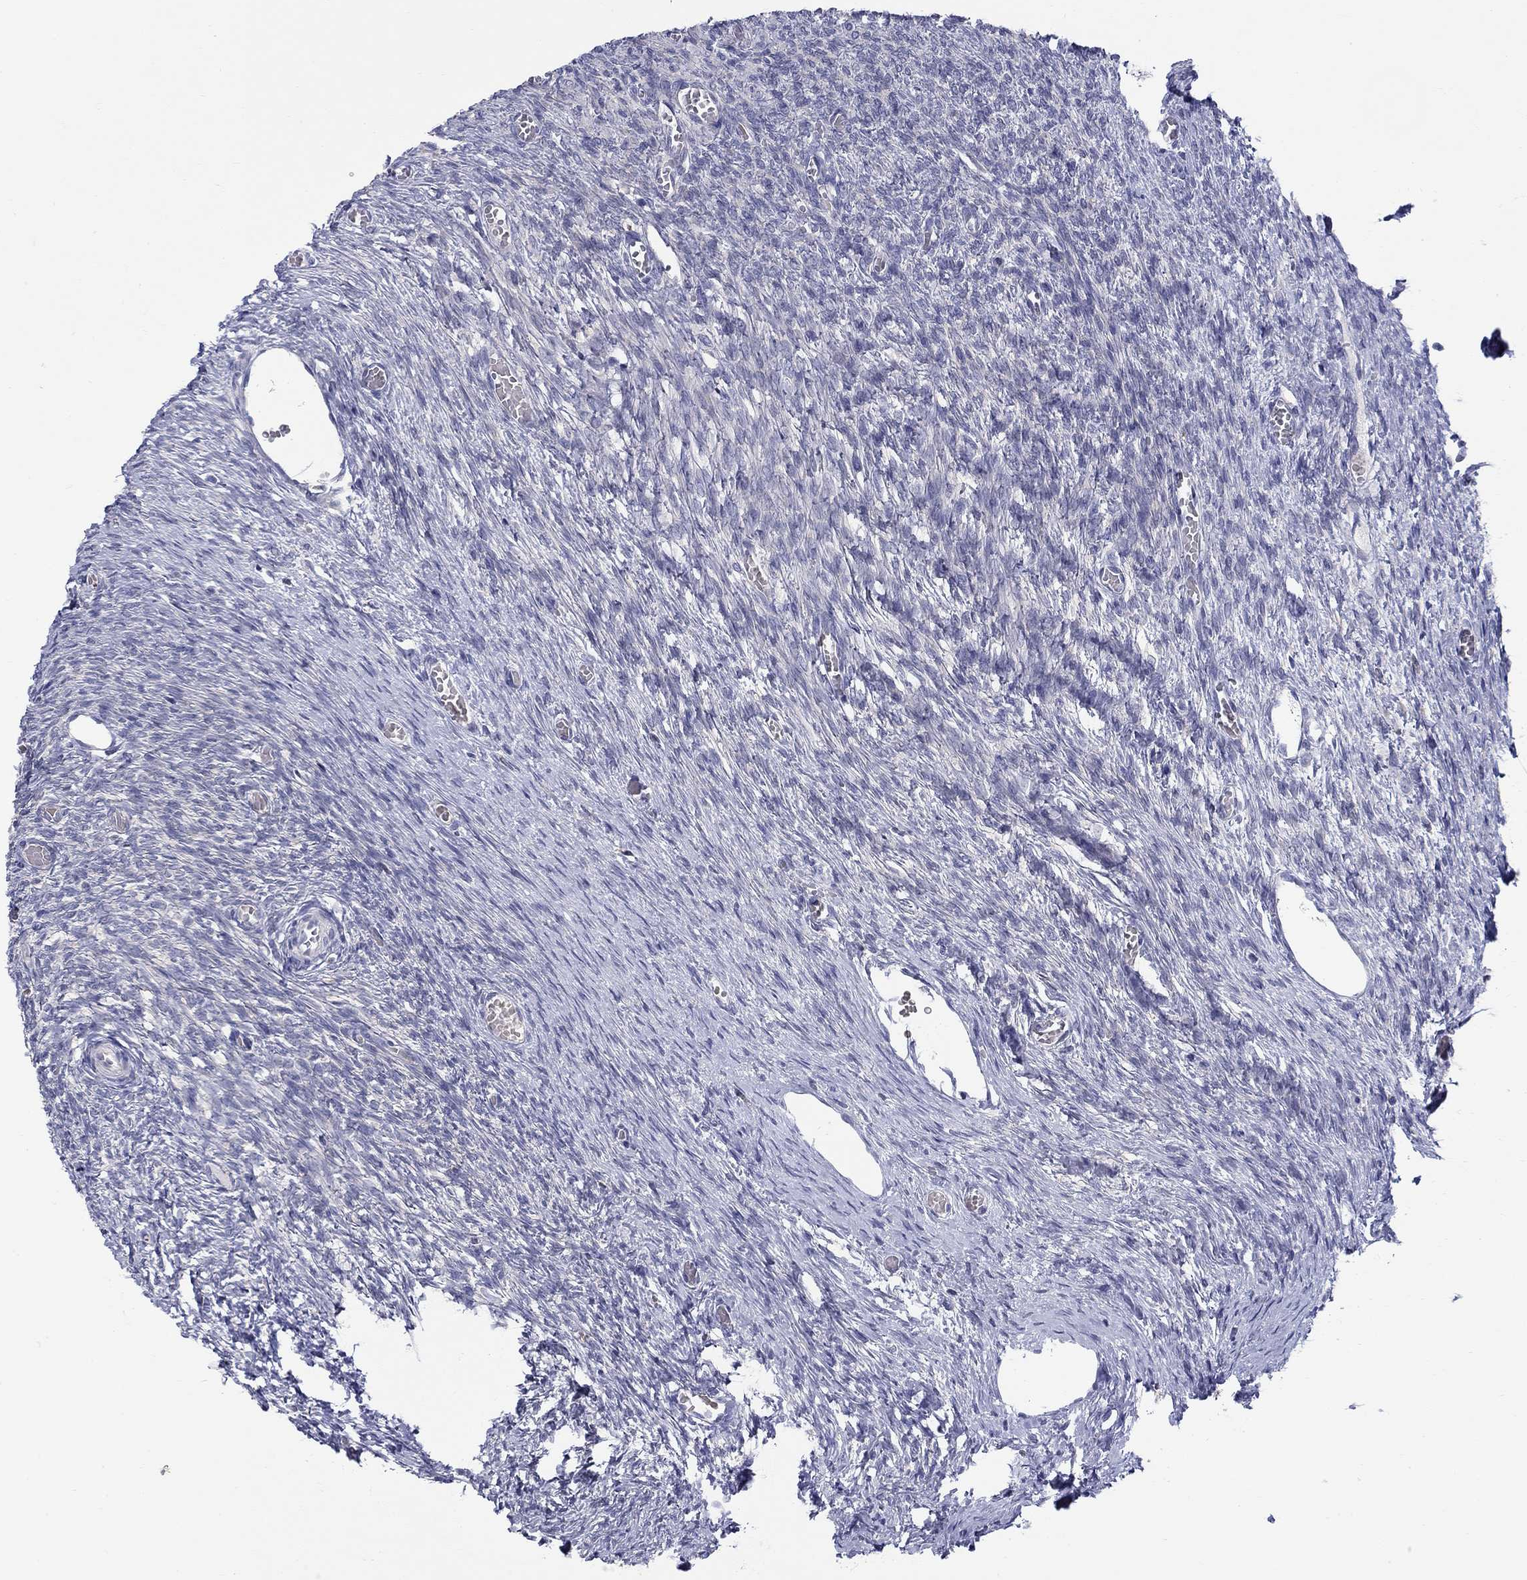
{"staining": {"intensity": "negative", "quantity": "none", "location": "none"}, "tissue": "ovary", "cell_type": "Follicle cells", "image_type": "normal", "snomed": [{"axis": "morphology", "description": "Normal tissue, NOS"}, {"axis": "topography", "description": "Ovary"}], "caption": "Immunohistochemistry photomicrograph of unremarkable ovary: human ovary stained with DAB displays no significant protein positivity in follicle cells. Brightfield microscopy of immunohistochemistry stained with DAB (brown) and hematoxylin (blue), captured at high magnification.", "gene": "QRFPR", "patient": {"sex": "female", "age": 27}}